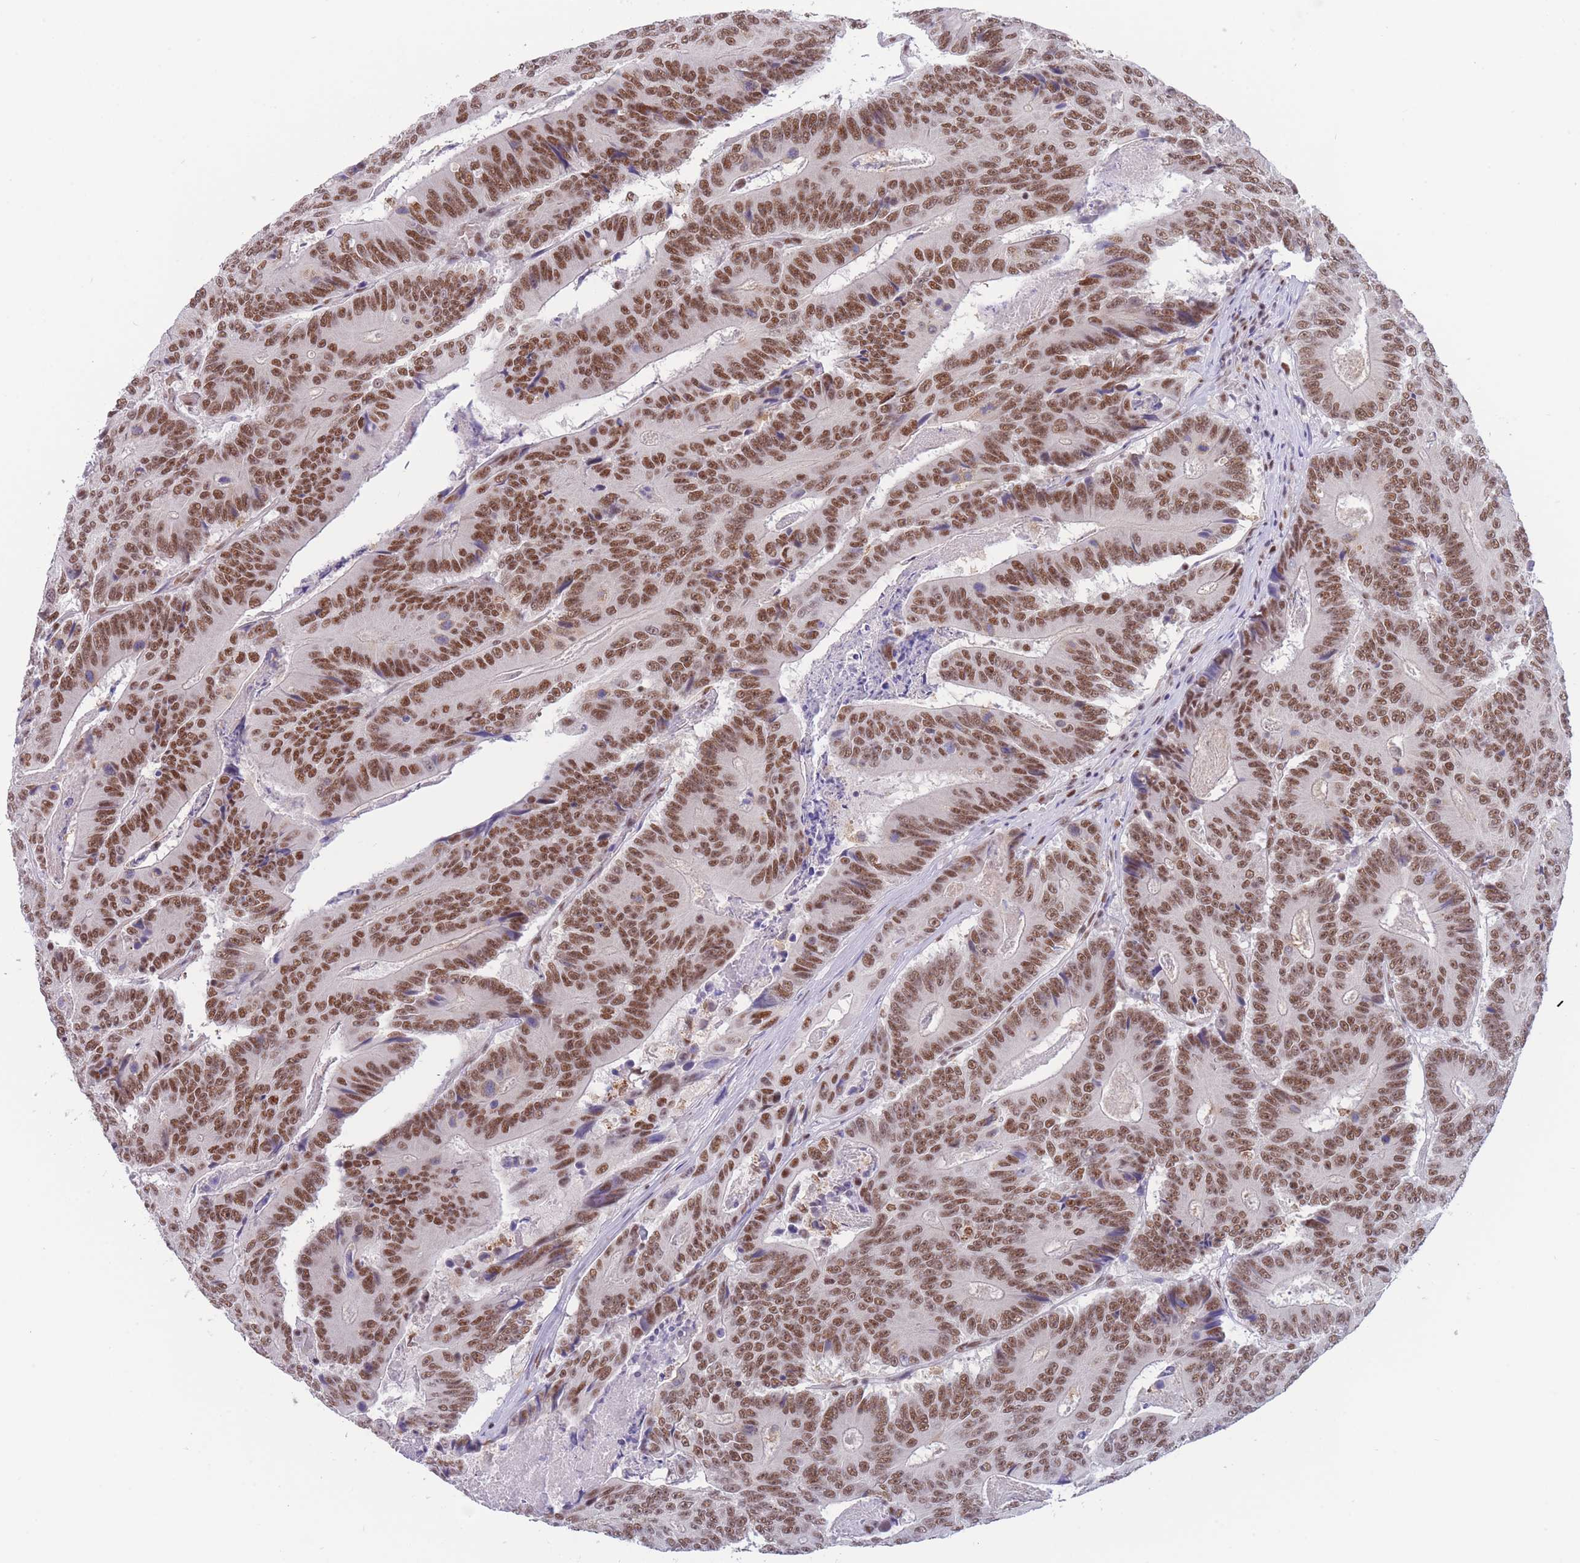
{"staining": {"intensity": "moderate", "quantity": ">75%", "location": "nuclear"}, "tissue": "colorectal cancer", "cell_type": "Tumor cells", "image_type": "cancer", "snomed": [{"axis": "morphology", "description": "Adenocarcinoma, NOS"}, {"axis": "topography", "description": "Colon"}], "caption": "An immunohistochemistry (IHC) histopathology image of neoplastic tissue is shown. Protein staining in brown labels moderate nuclear positivity in colorectal adenocarcinoma within tumor cells.", "gene": "SMAD9", "patient": {"sex": "male", "age": 83}}